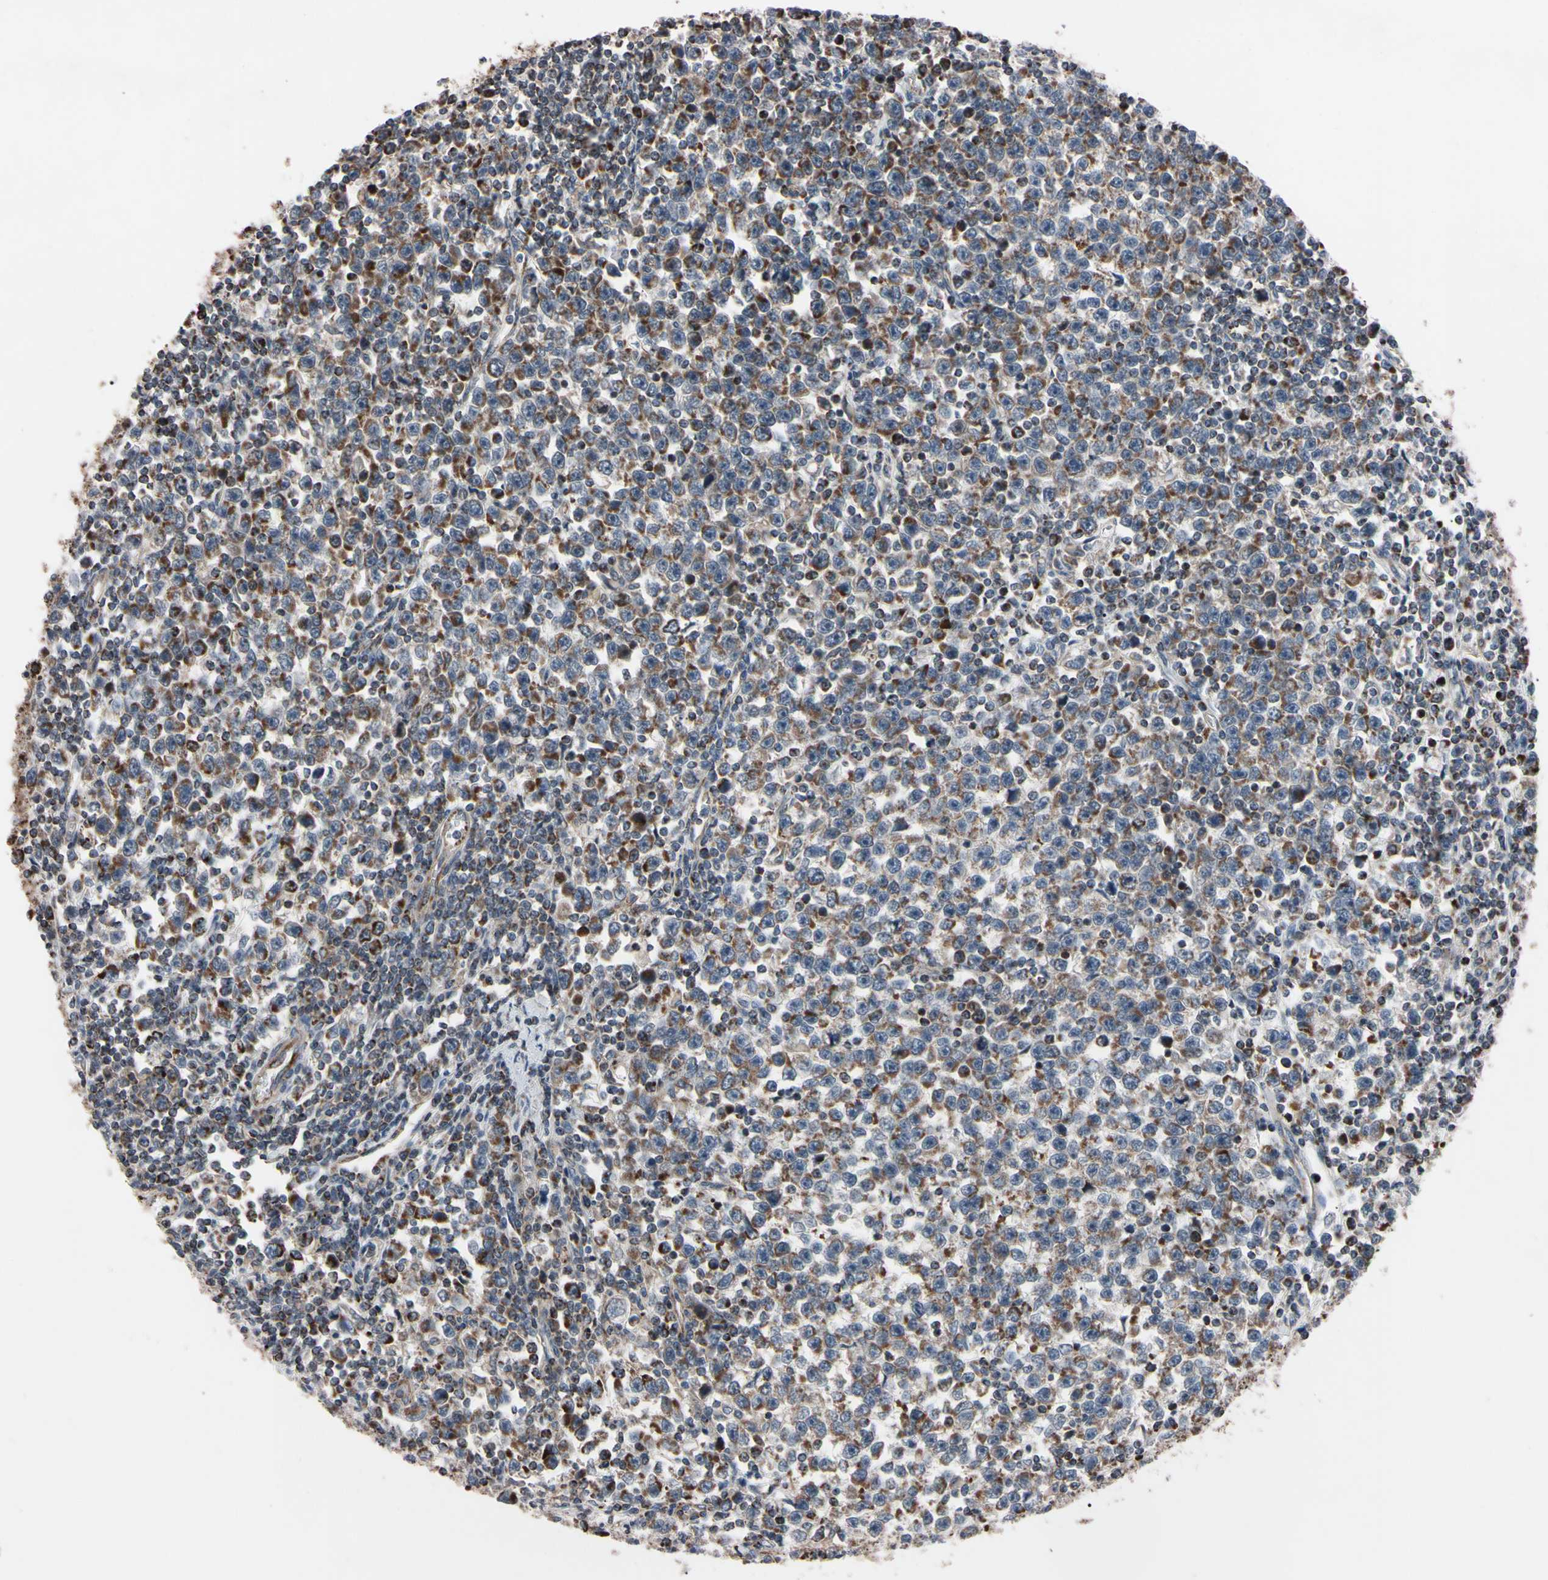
{"staining": {"intensity": "strong", "quantity": "<25%", "location": "cytoplasmic/membranous"}, "tissue": "testis cancer", "cell_type": "Tumor cells", "image_type": "cancer", "snomed": [{"axis": "morphology", "description": "Seminoma, NOS"}, {"axis": "topography", "description": "Testis"}], "caption": "High-power microscopy captured an IHC image of testis seminoma, revealing strong cytoplasmic/membranous expression in about <25% of tumor cells.", "gene": "TNFRSF1A", "patient": {"sex": "male", "age": 43}}